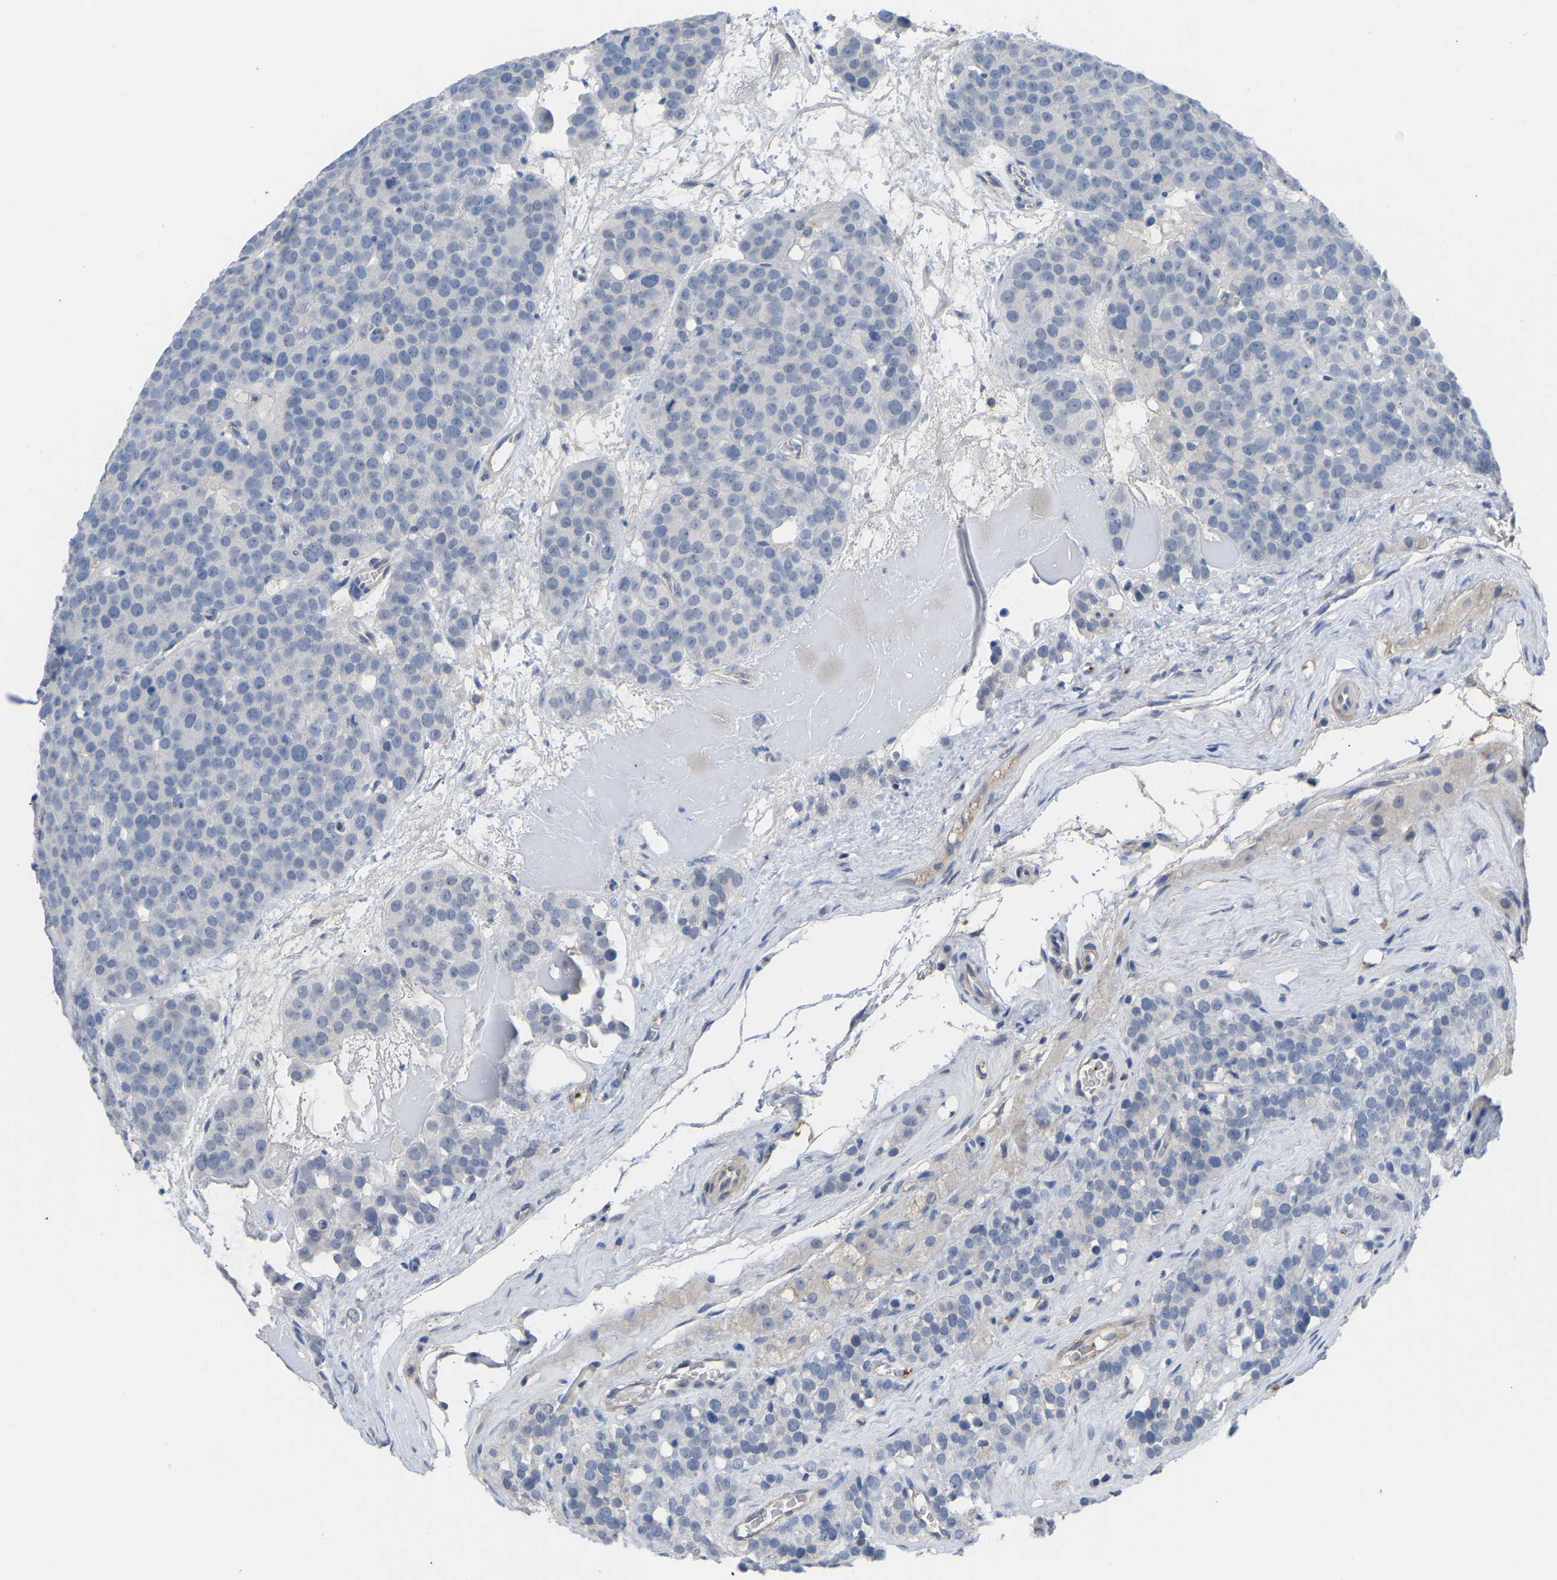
{"staining": {"intensity": "negative", "quantity": "none", "location": "none"}, "tissue": "testis cancer", "cell_type": "Tumor cells", "image_type": "cancer", "snomed": [{"axis": "morphology", "description": "Seminoma, NOS"}, {"axis": "topography", "description": "Testis"}], "caption": "There is no significant expression in tumor cells of seminoma (testis).", "gene": "ZNF449", "patient": {"sex": "male", "age": 71}}